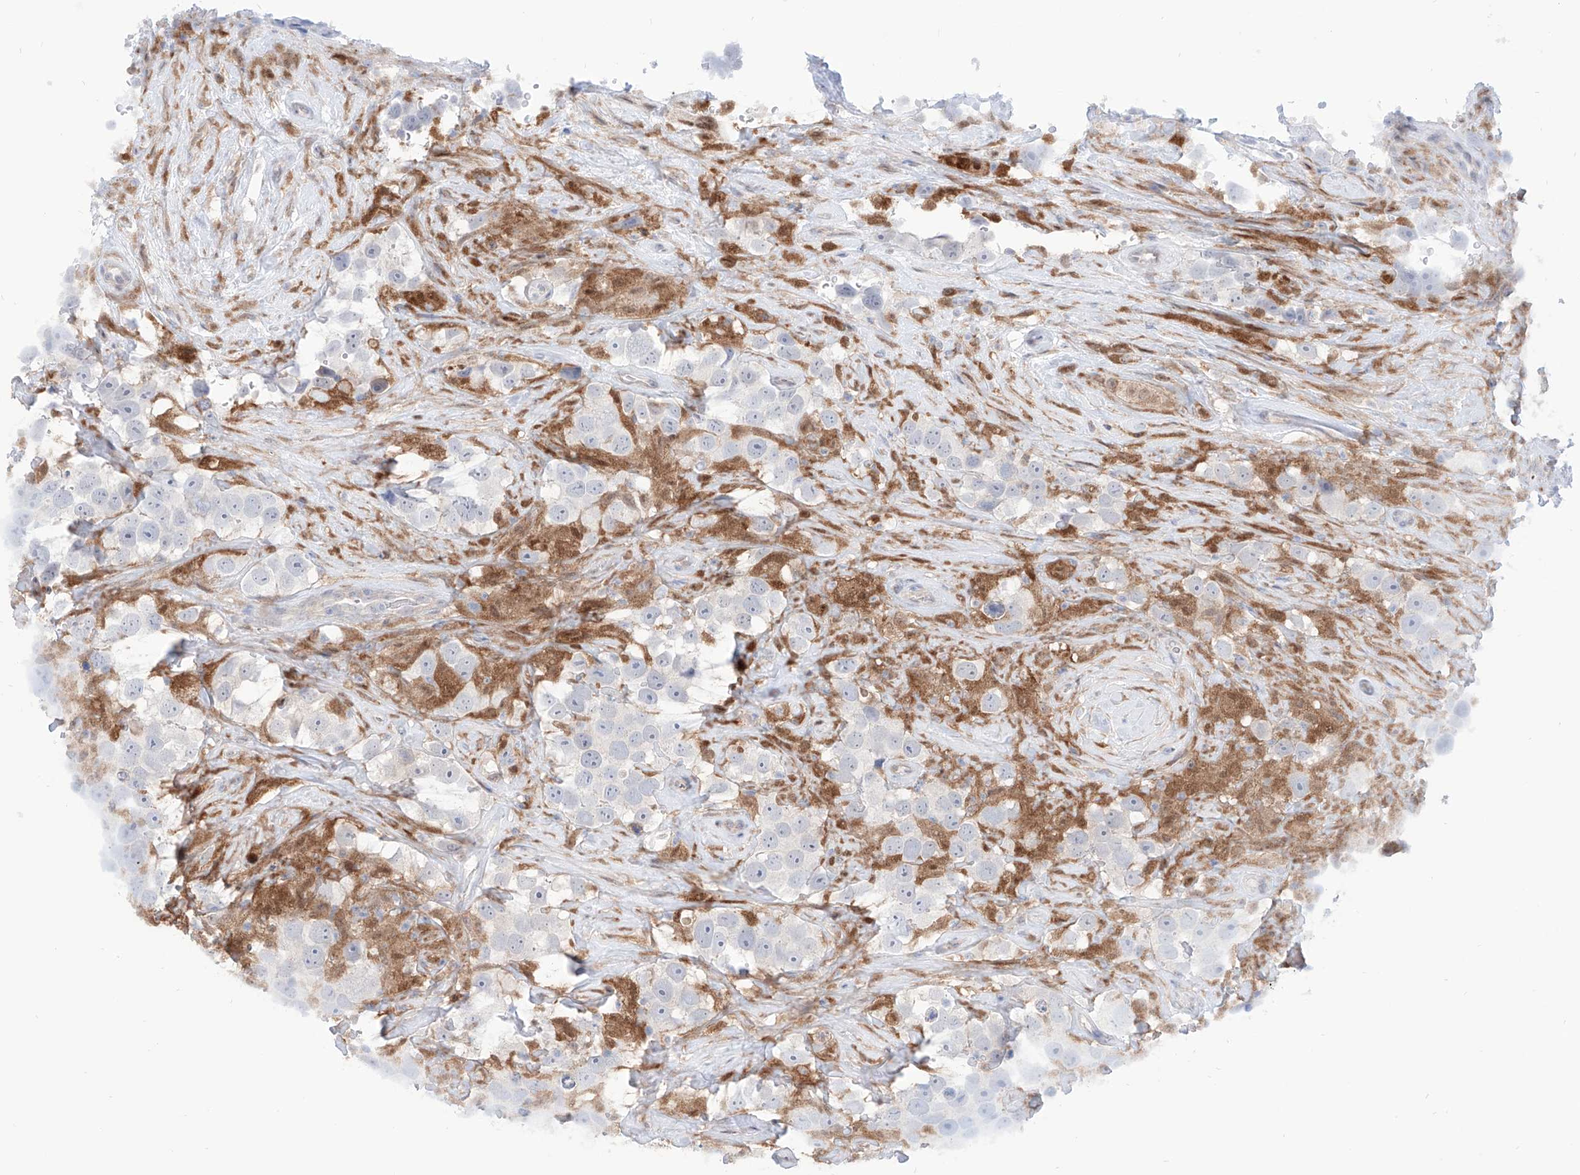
{"staining": {"intensity": "negative", "quantity": "none", "location": "none"}, "tissue": "testis cancer", "cell_type": "Tumor cells", "image_type": "cancer", "snomed": [{"axis": "morphology", "description": "Seminoma, NOS"}, {"axis": "topography", "description": "Testis"}], "caption": "Immunohistochemistry image of human seminoma (testis) stained for a protein (brown), which demonstrates no expression in tumor cells.", "gene": "PDXK", "patient": {"sex": "male", "age": 49}}